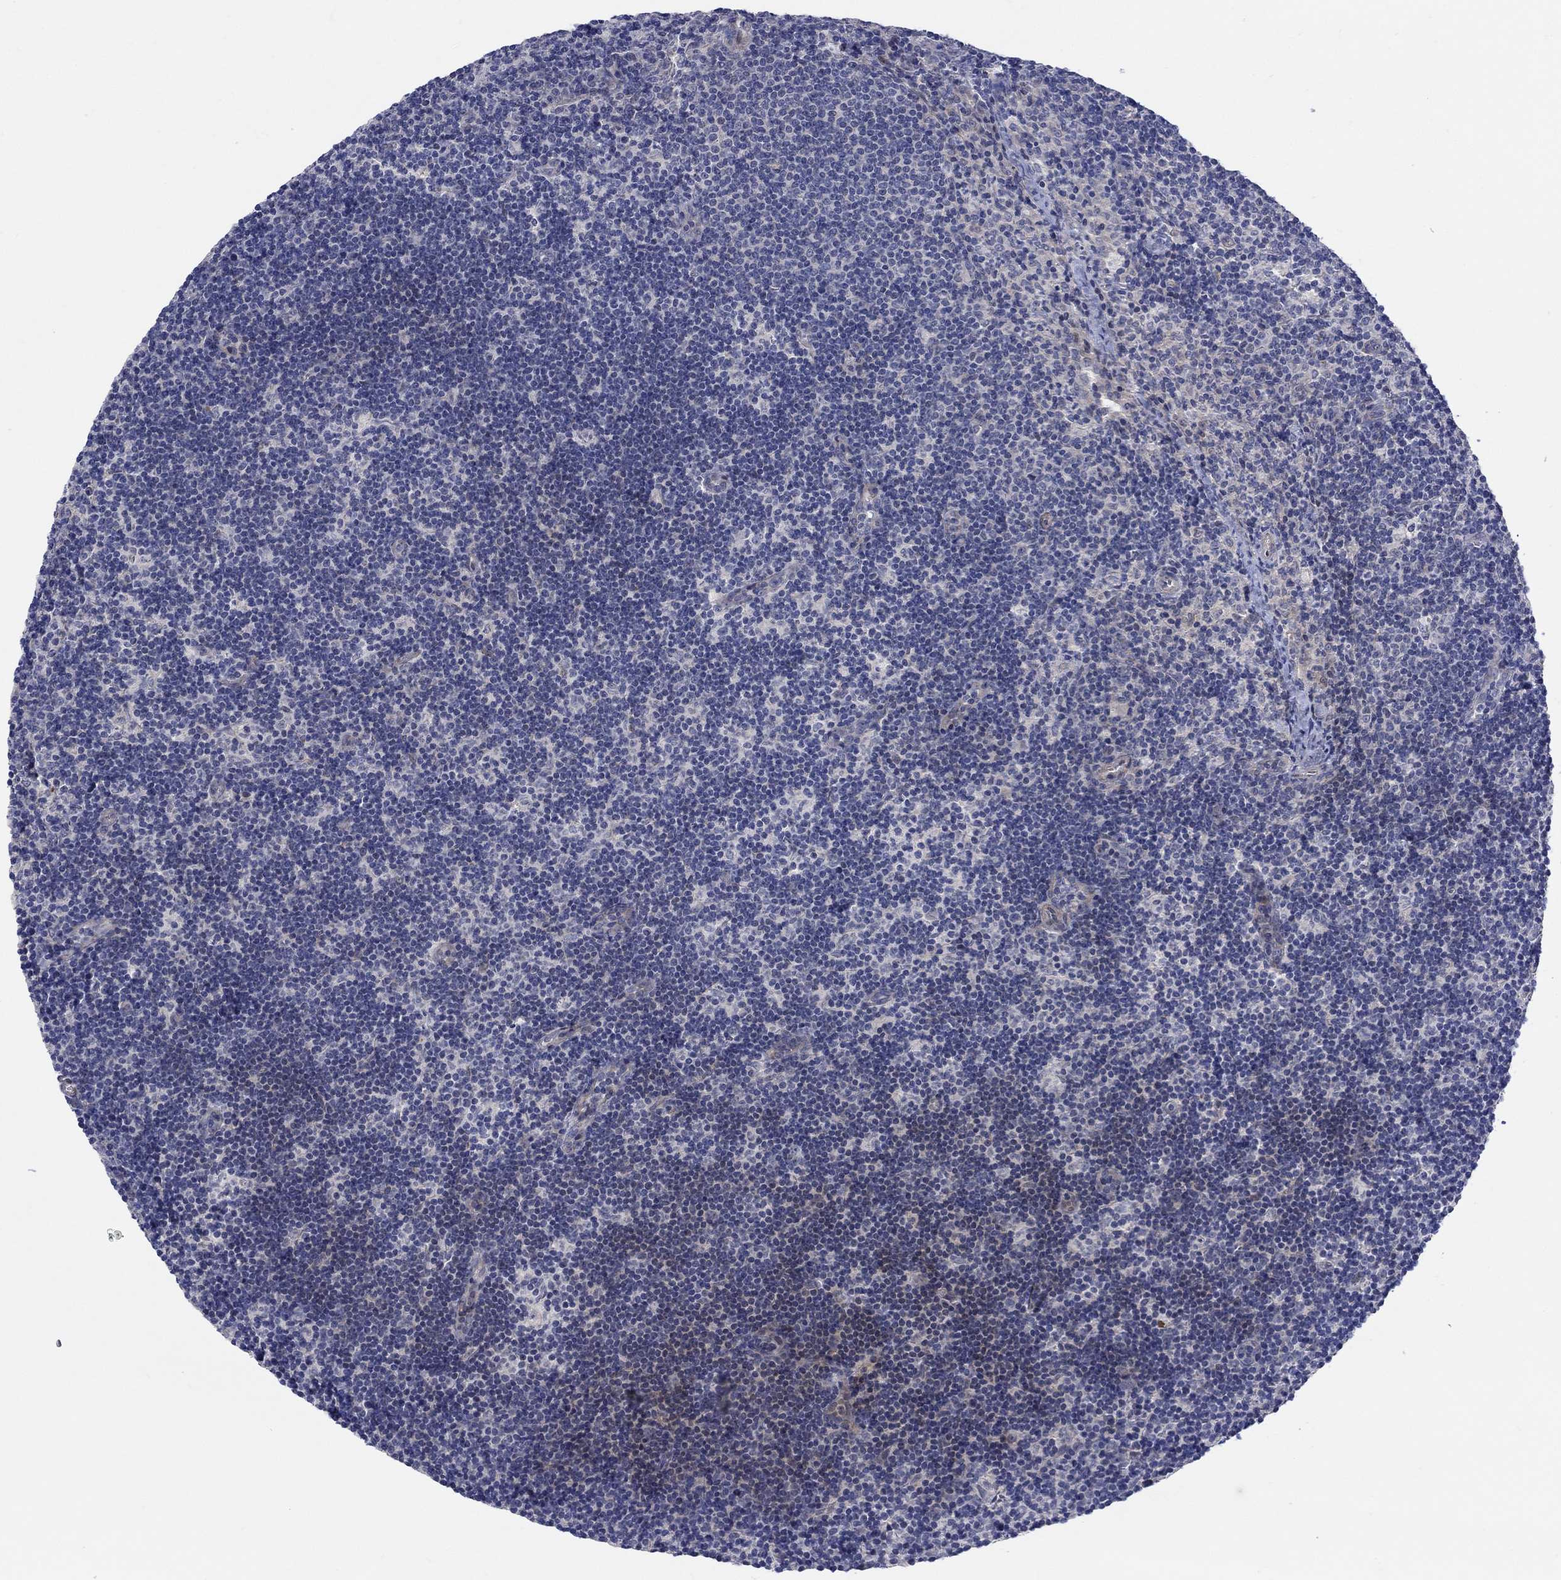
{"staining": {"intensity": "negative", "quantity": "none", "location": "none"}, "tissue": "lymph node", "cell_type": "Germinal center cells", "image_type": "normal", "snomed": [{"axis": "morphology", "description": "Normal tissue, NOS"}, {"axis": "topography", "description": "Lymph node"}], "caption": "Immunohistochemistry (IHC) histopathology image of normal lymph node: lymph node stained with DAB shows no significant protein positivity in germinal center cells. (DAB immunohistochemistry (IHC), high magnification).", "gene": "SCN7A", "patient": {"sex": "female", "age": 34}}